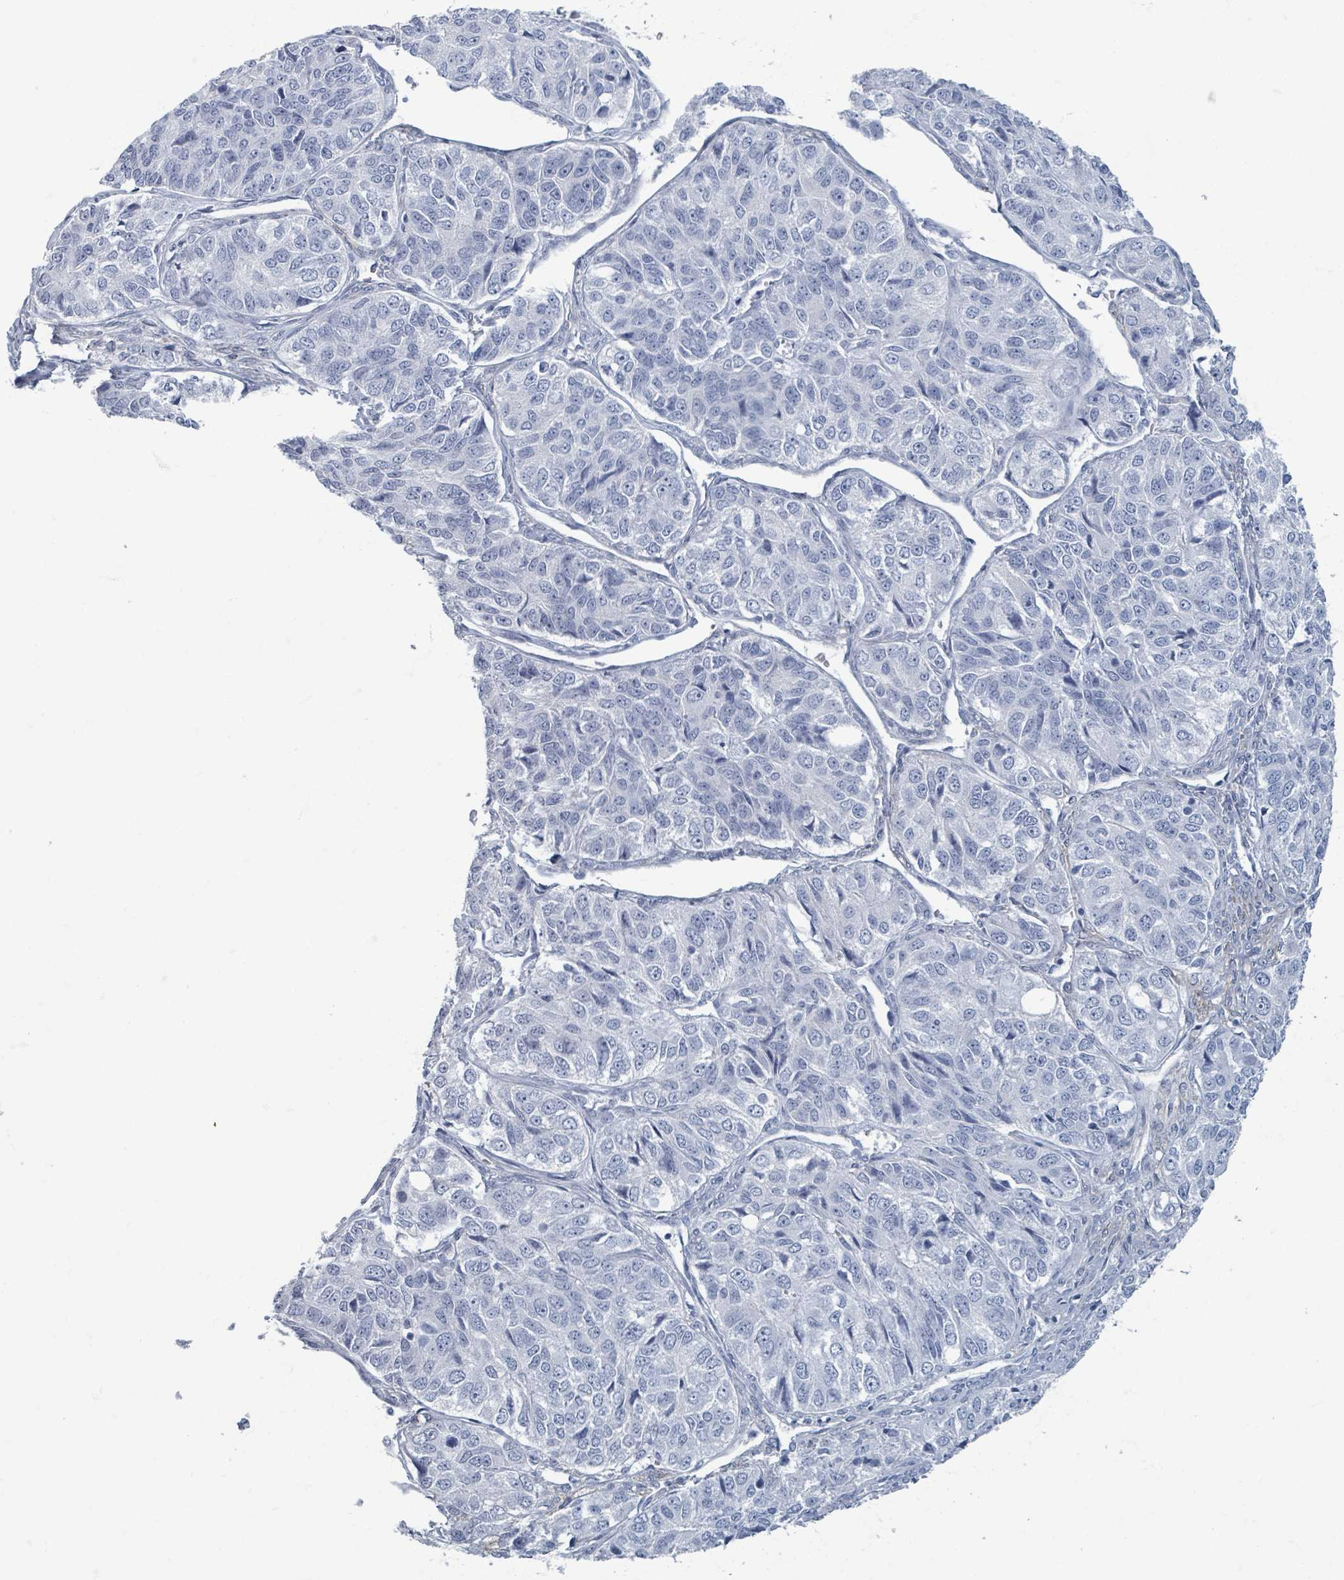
{"staining": {"intensity": "negative", "quantity": "none", "location": "none"}, "tissue": "ovarian cancer", "cell_type": "Tumor cells", "image_type": "cancer", "snomed": [{"axis": "morphology", "description": "Carcinoma, endometroid"}, {"axis": "topography", "description": "Ovary"}], "caption": "This is an immunohistochemistry micrograph of human ovarian cancer (endometroid carcinoma). There is no positivity in tumor cells.", "gene": "TAS2R1", "patient": {"sex": "female", "age": 51}}